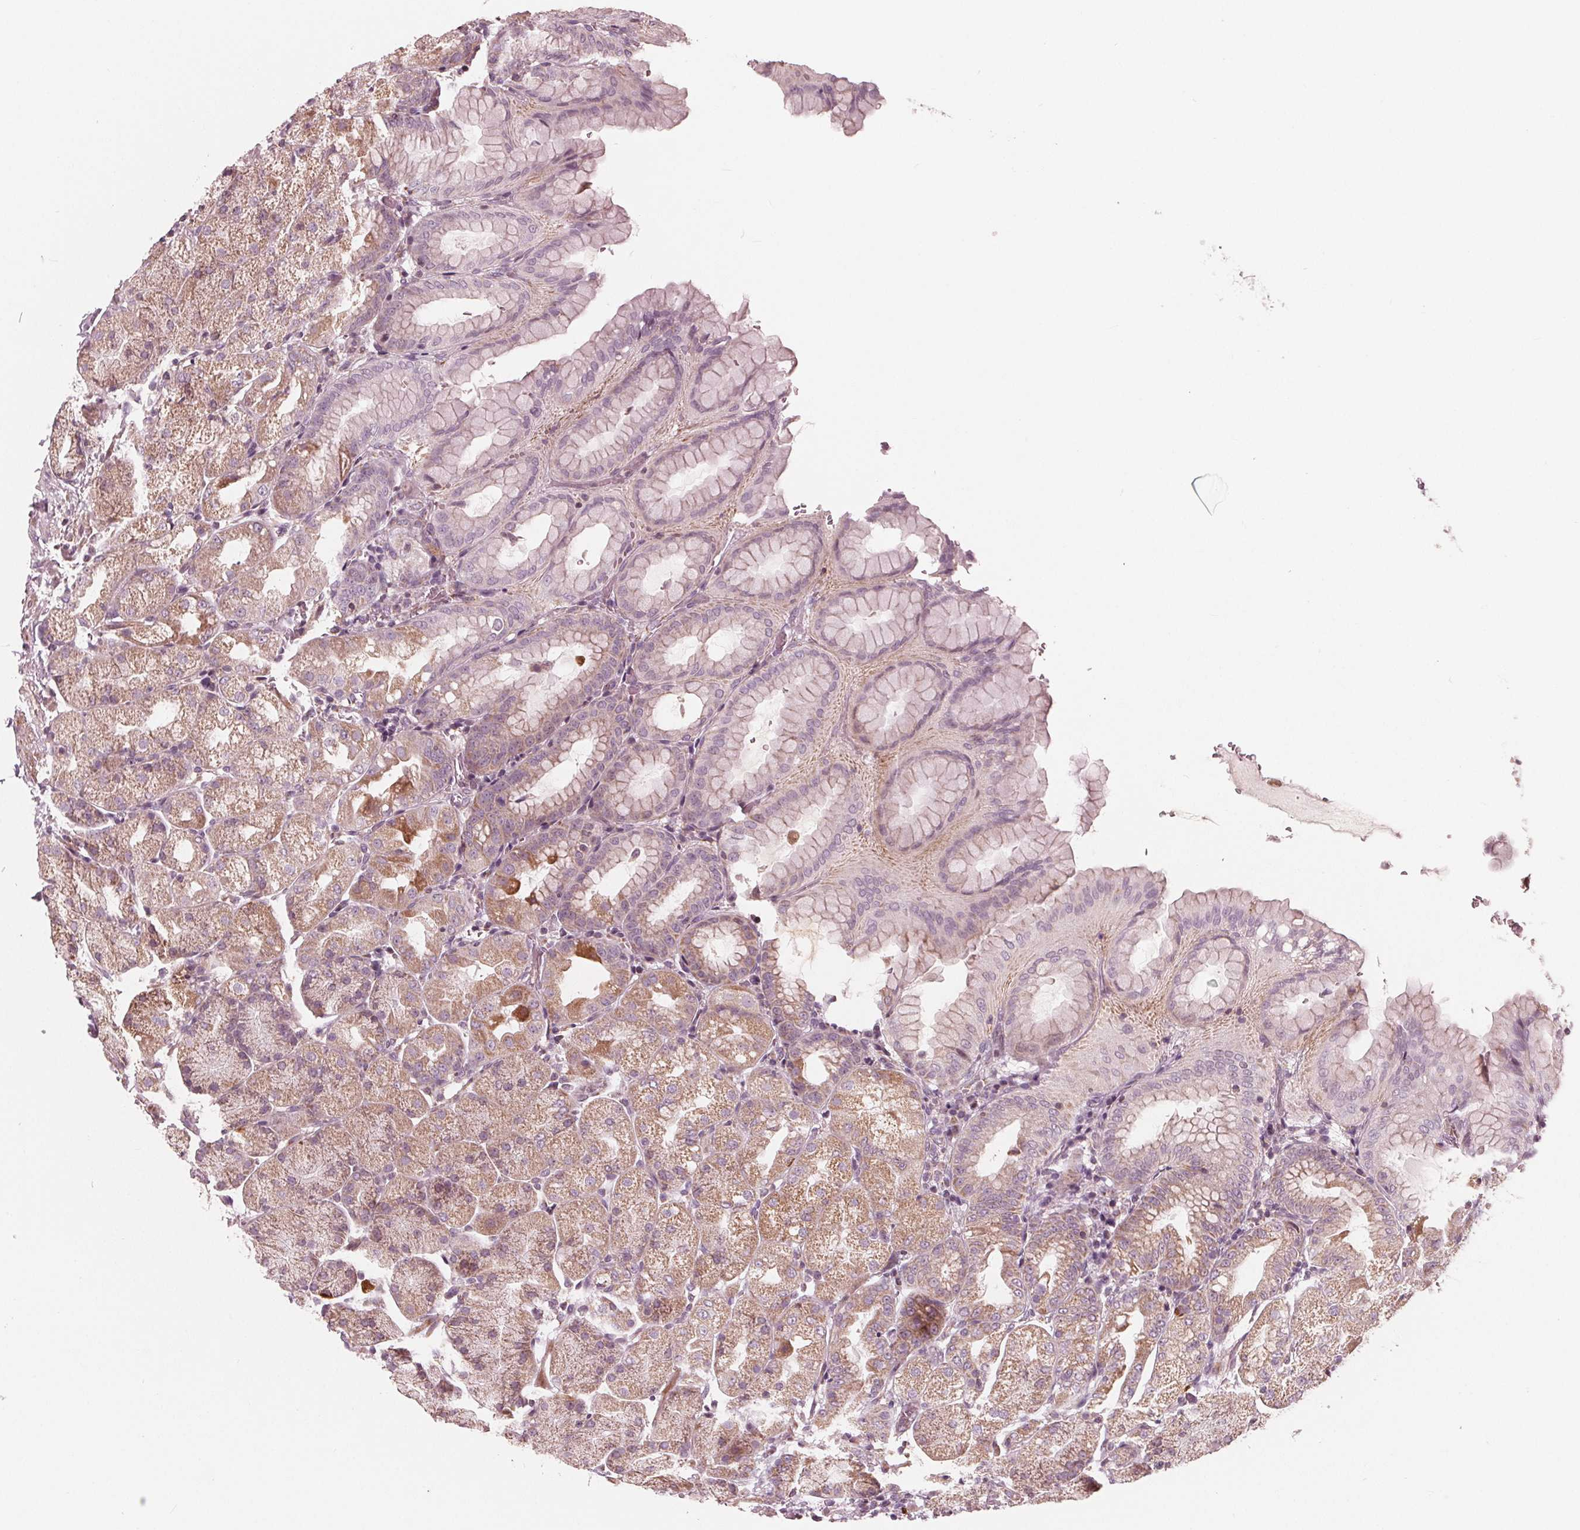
{"staining": {"intensity": "moderate", "quantity": "25%-75%", "location": "cytoplasmic/membranous"}, "tissue": "stomach", "cell_type": "Glandular cells", "image_type": "normal", "snomed": [{"axis": "morphology", "description": "Normal tissue, NOS"}, {"axis": "topography", "description": "Stomach, upper"}, {"axis": "topography", "description": "Stomach"}, {"axis": "topography", "description": "Stomach, lower"}], "caption": "Protein positivity by immunohistochemistry shows moderate cytoplasmic/membranous staining in about 25%-75% of glandular cells in unremarkable stomach.", "gene": "DCAF4L2", "patient": {"sex": "male", "age": 62}}